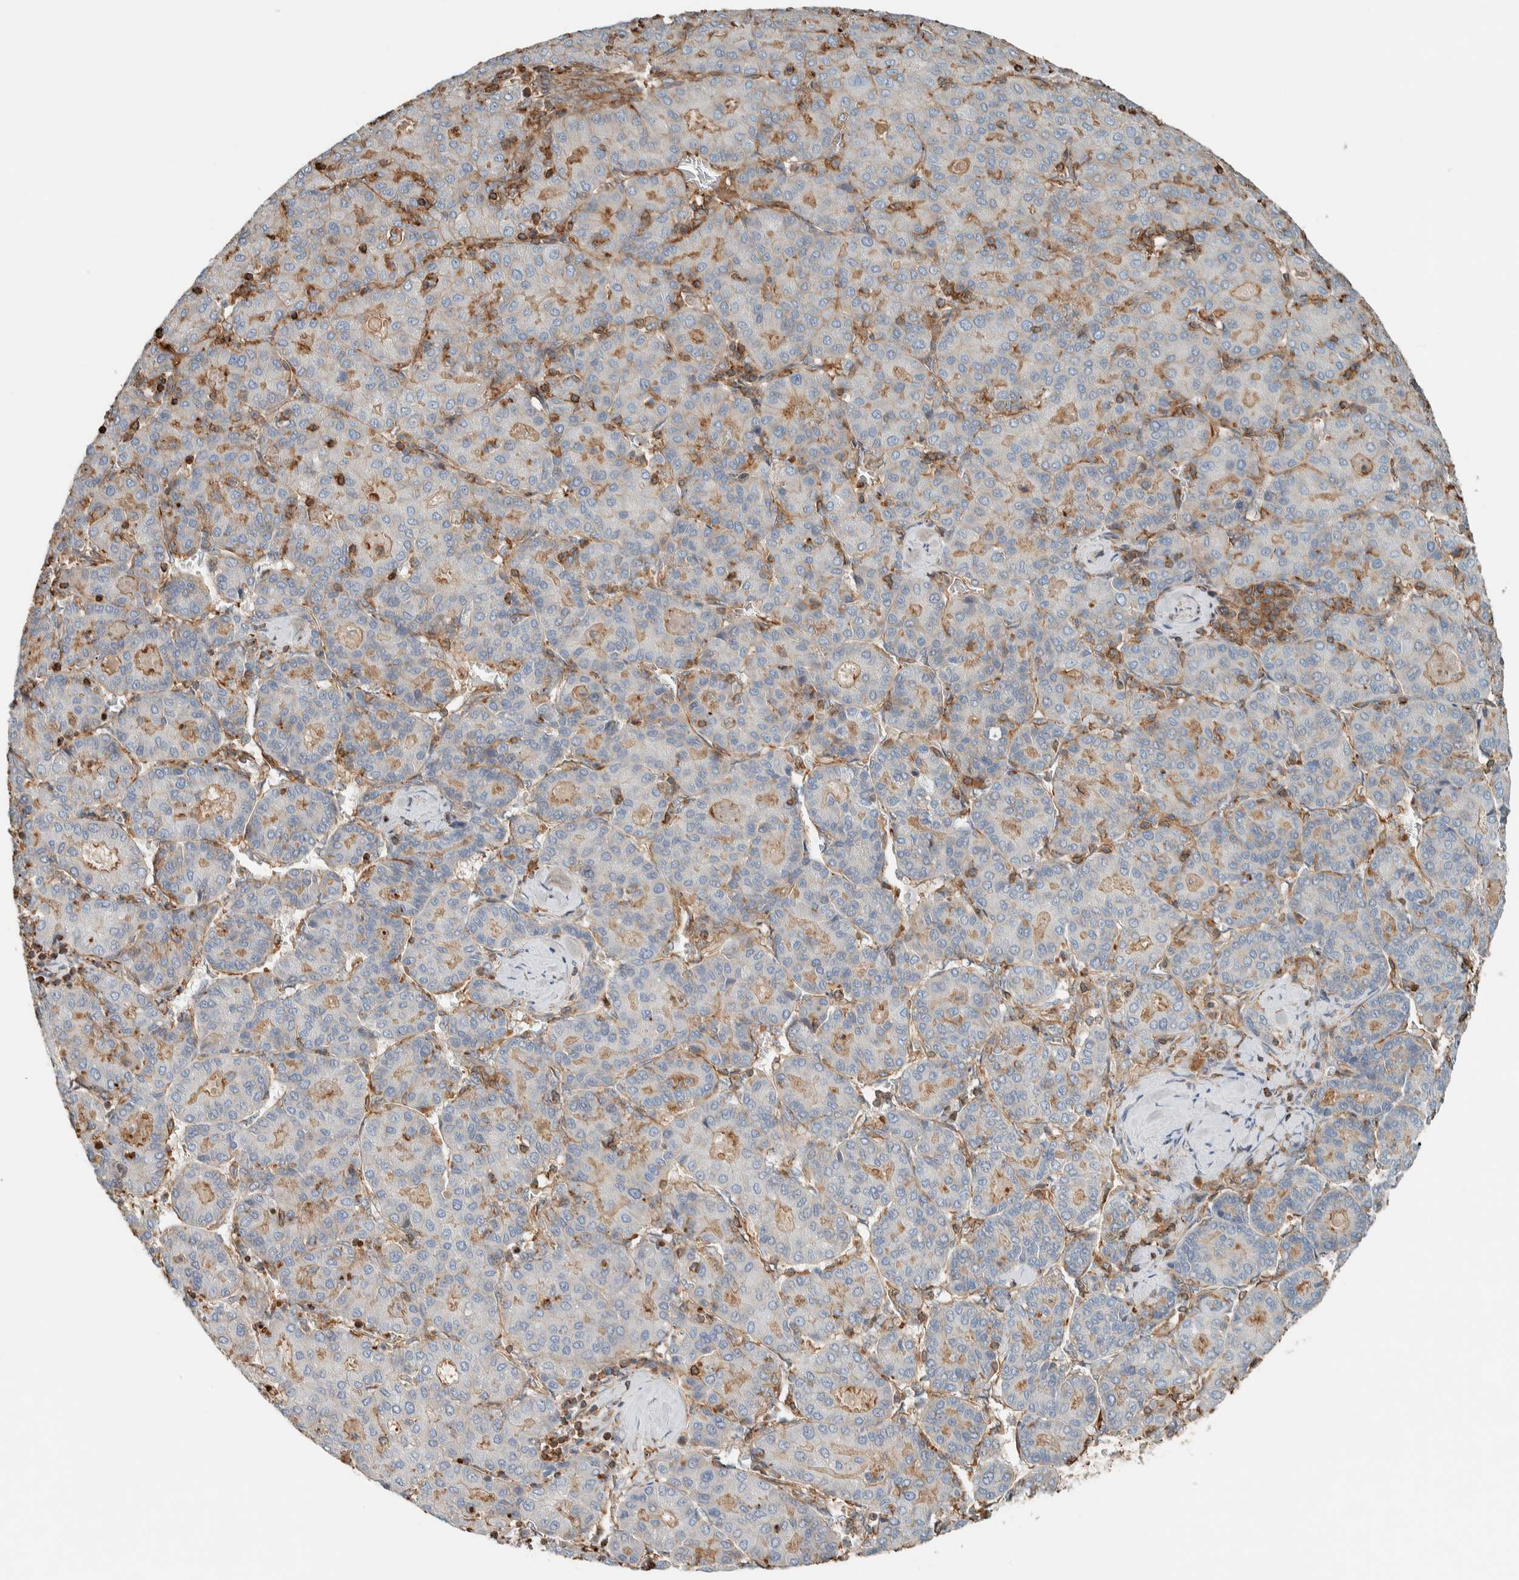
{"staining": {"intensity": "negative", "quantity": "none", "location": "none"}, "tissue": "liver cancer", "cell_type": "Tumor cells", "image_type": "cancer", "snomed": [{"axis": "morphology", "description": "Carcinoma, Hepatocellular, NOS"}, {"axis": "topography", "description": "Liver"}], "caption": "Immunohistochemical staining of liver cancer shows no significant expression in tumor cells.", "gene": "CTBP2", "patient": {"sex": "male", "age": 65}}